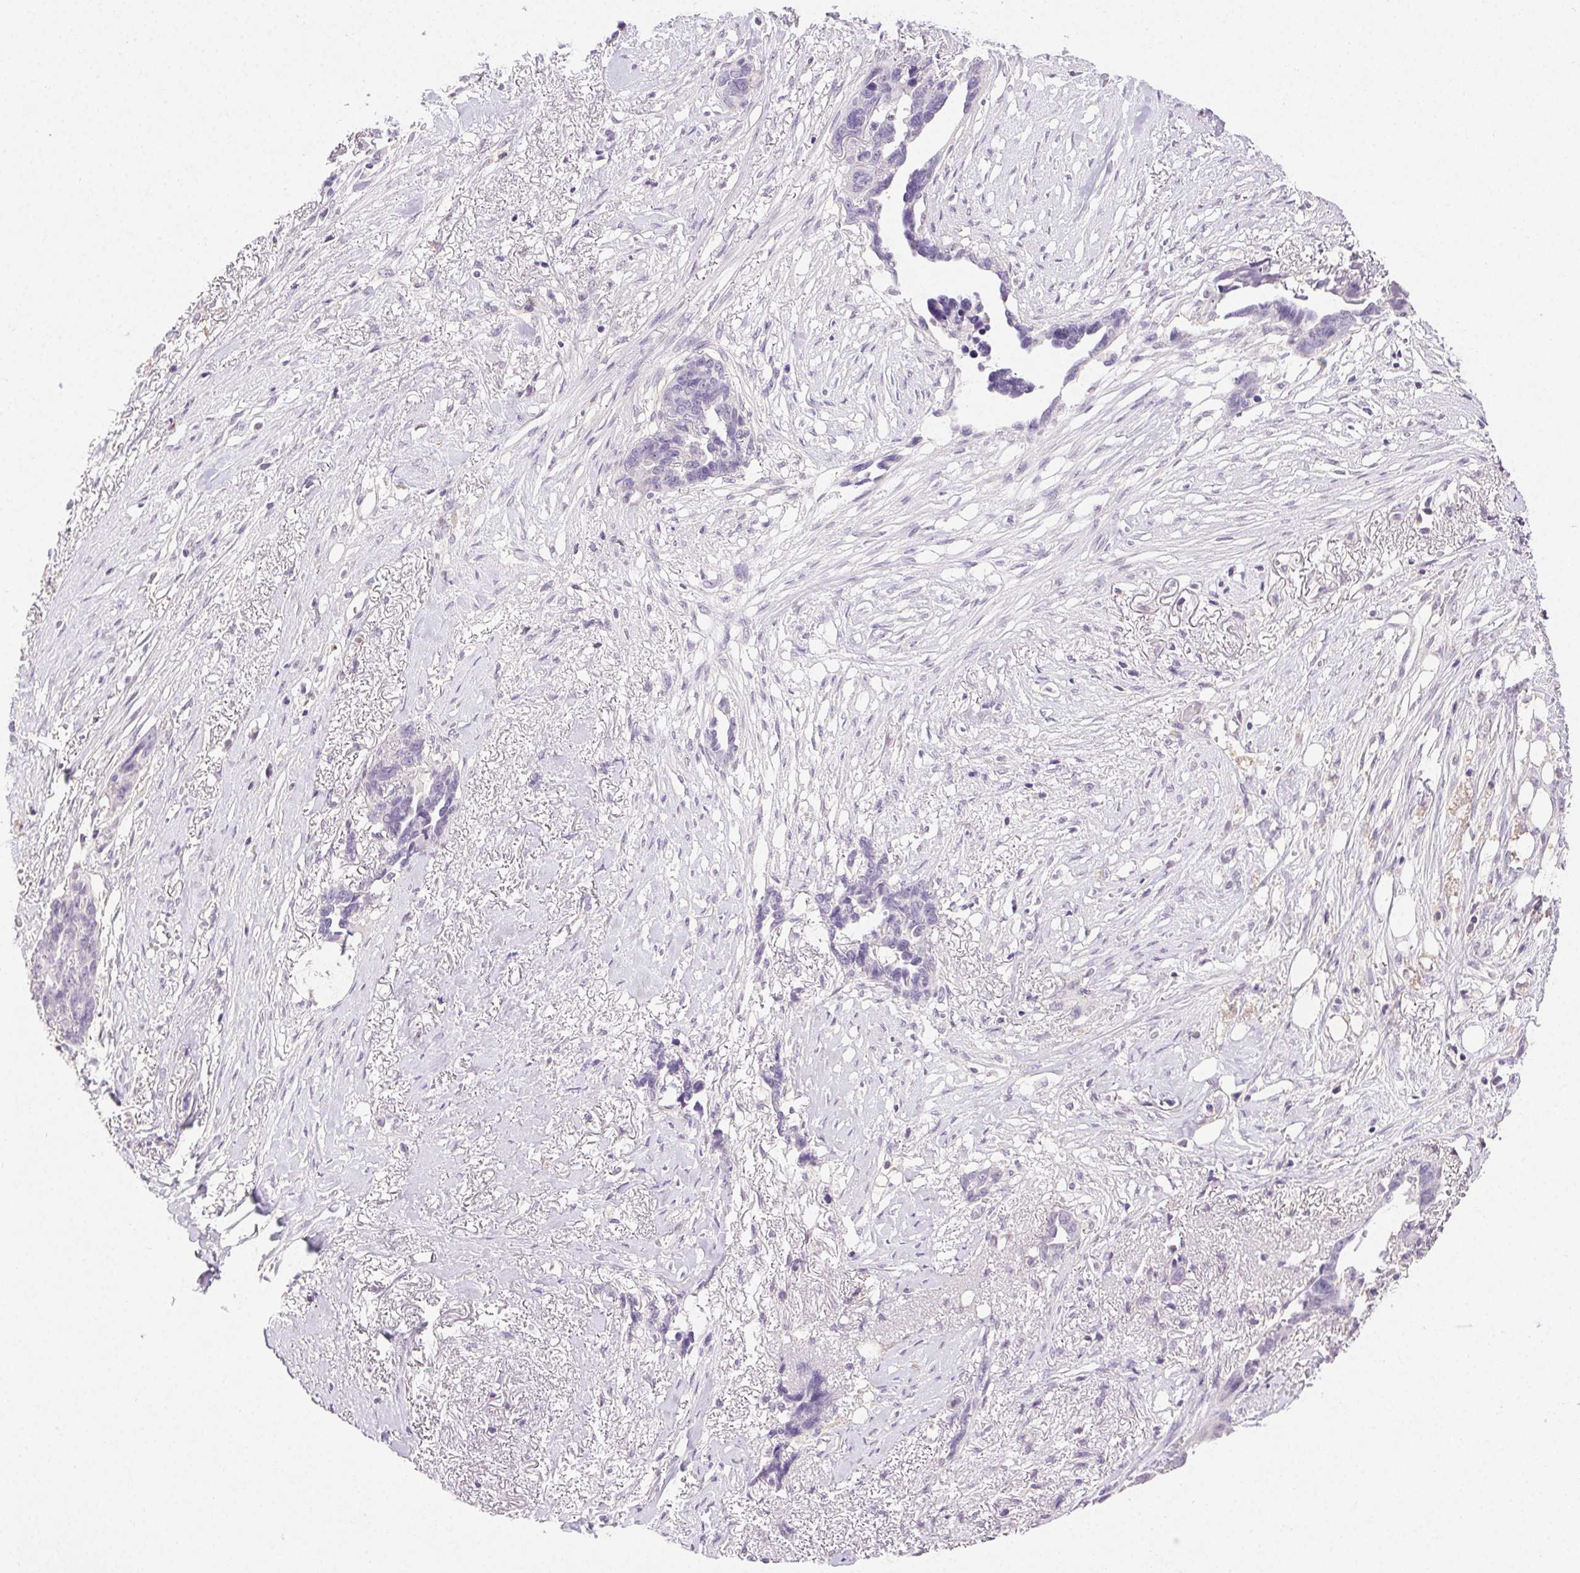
{"staining": {"intensity": "negative", "quantity": "none", "location": "none"}, "tissue": "ovarian cancer", "cell_type": "Tumor cells", "image_type": "cancer", "snomed": [{"axis": "morphology", "description": "Cystadenocarcinoma, serous, NOS"}, {"axis": "topography", "description": "Ovary"}], "caption": "There is no significant staining in tumor cells of ovarian cancer (serous cystadenocarcinoma).", "gene": "AKAP5", "patient": {"sex": "female", "age": 69}}